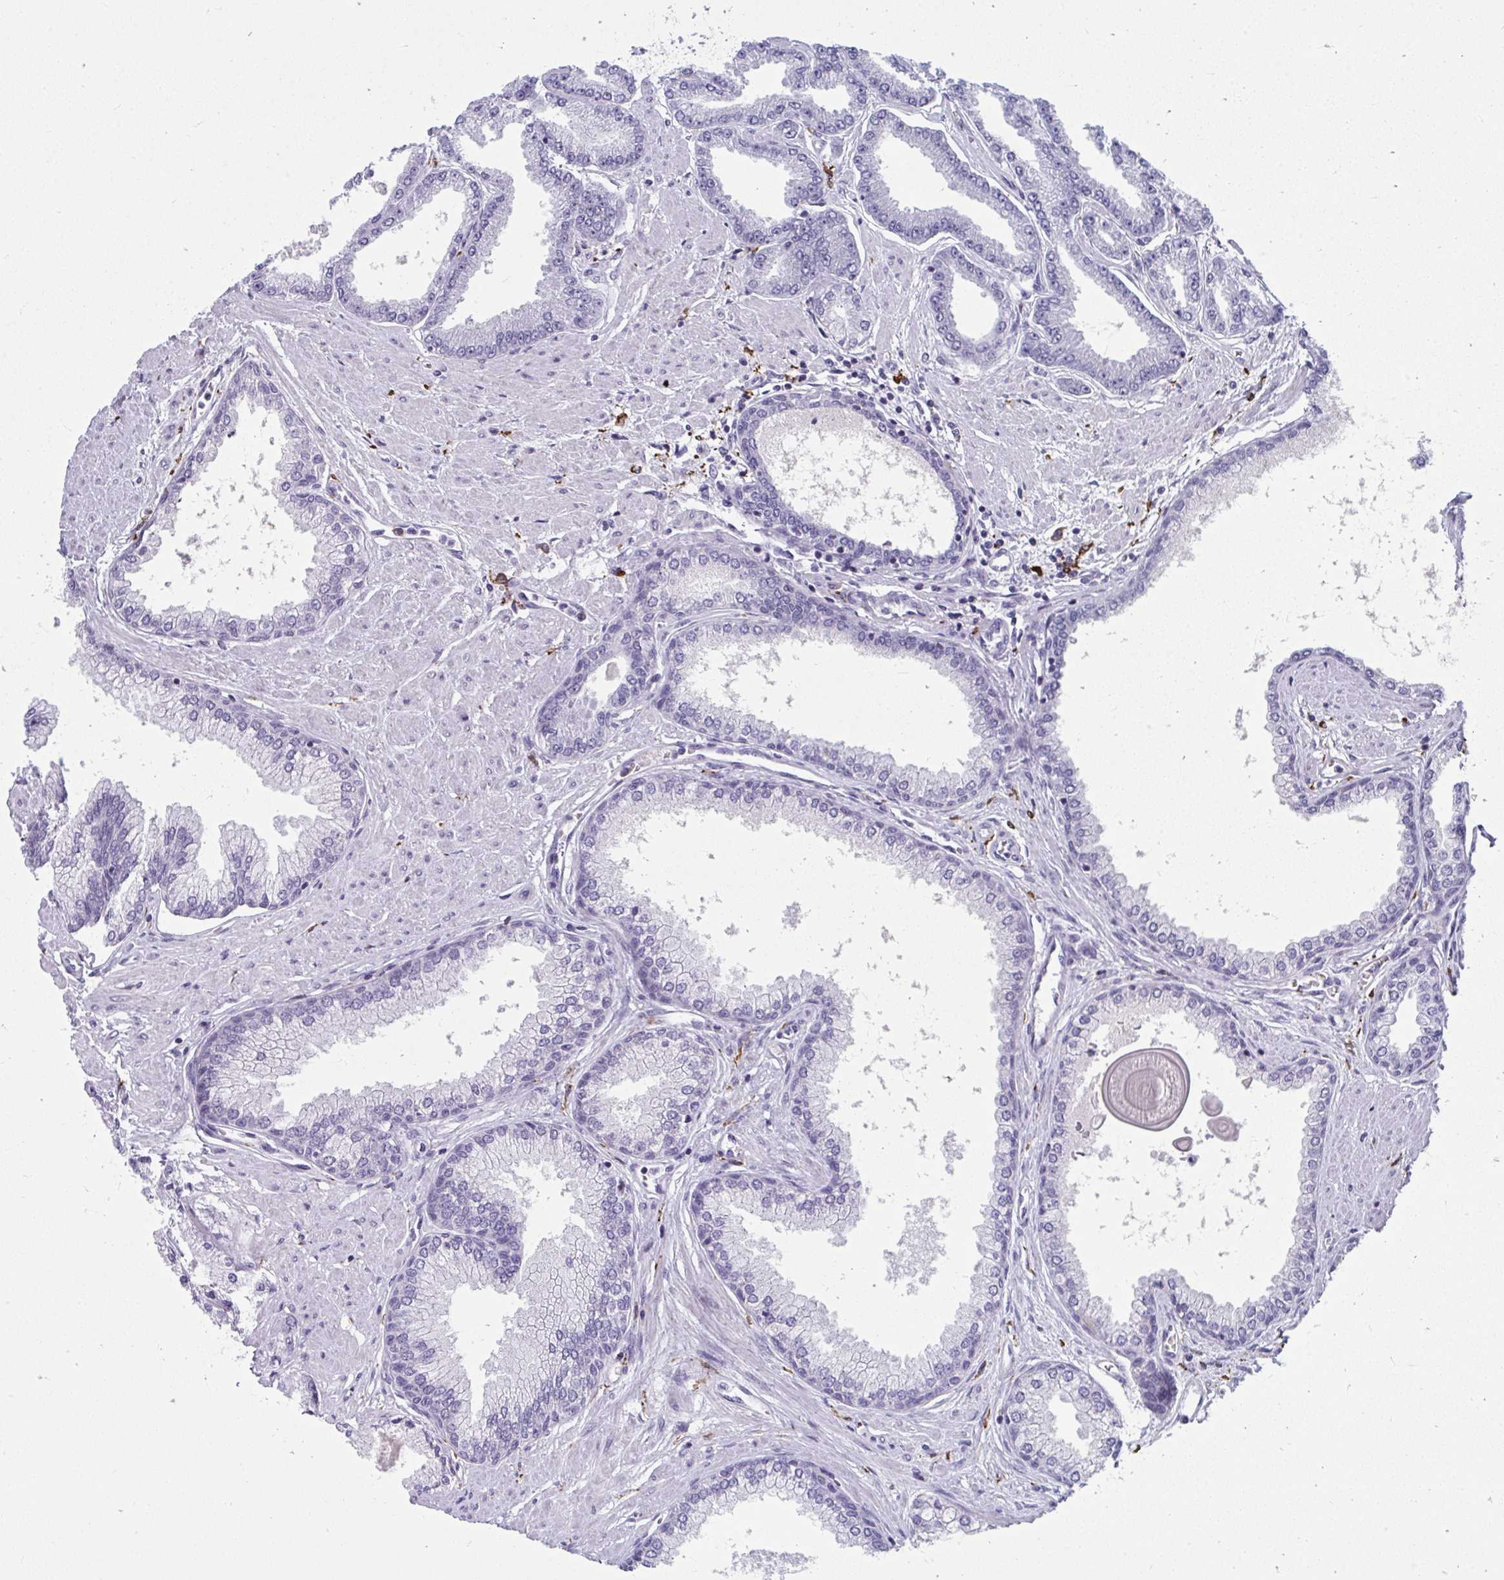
{"staining": {"intensity": "negative", "quantity": "none", "location": "none"}, "tissue": "prostate cancer", "cell_type": "Tumor cells", "image_type": "cancer", "snomed": [{"axis": "morphology", "description": "Adenocarcinoma, Low grade"}, {"axis": "topography", "description": "Prostate"}], "caption": "Human prostate low-grade adenocarcinoma stained for a protein using immunohistochemistry (IHC) exhibits no staining in tumor cells.", "gene": "CD163", "patient": {"sex": "male", "age": 67}}